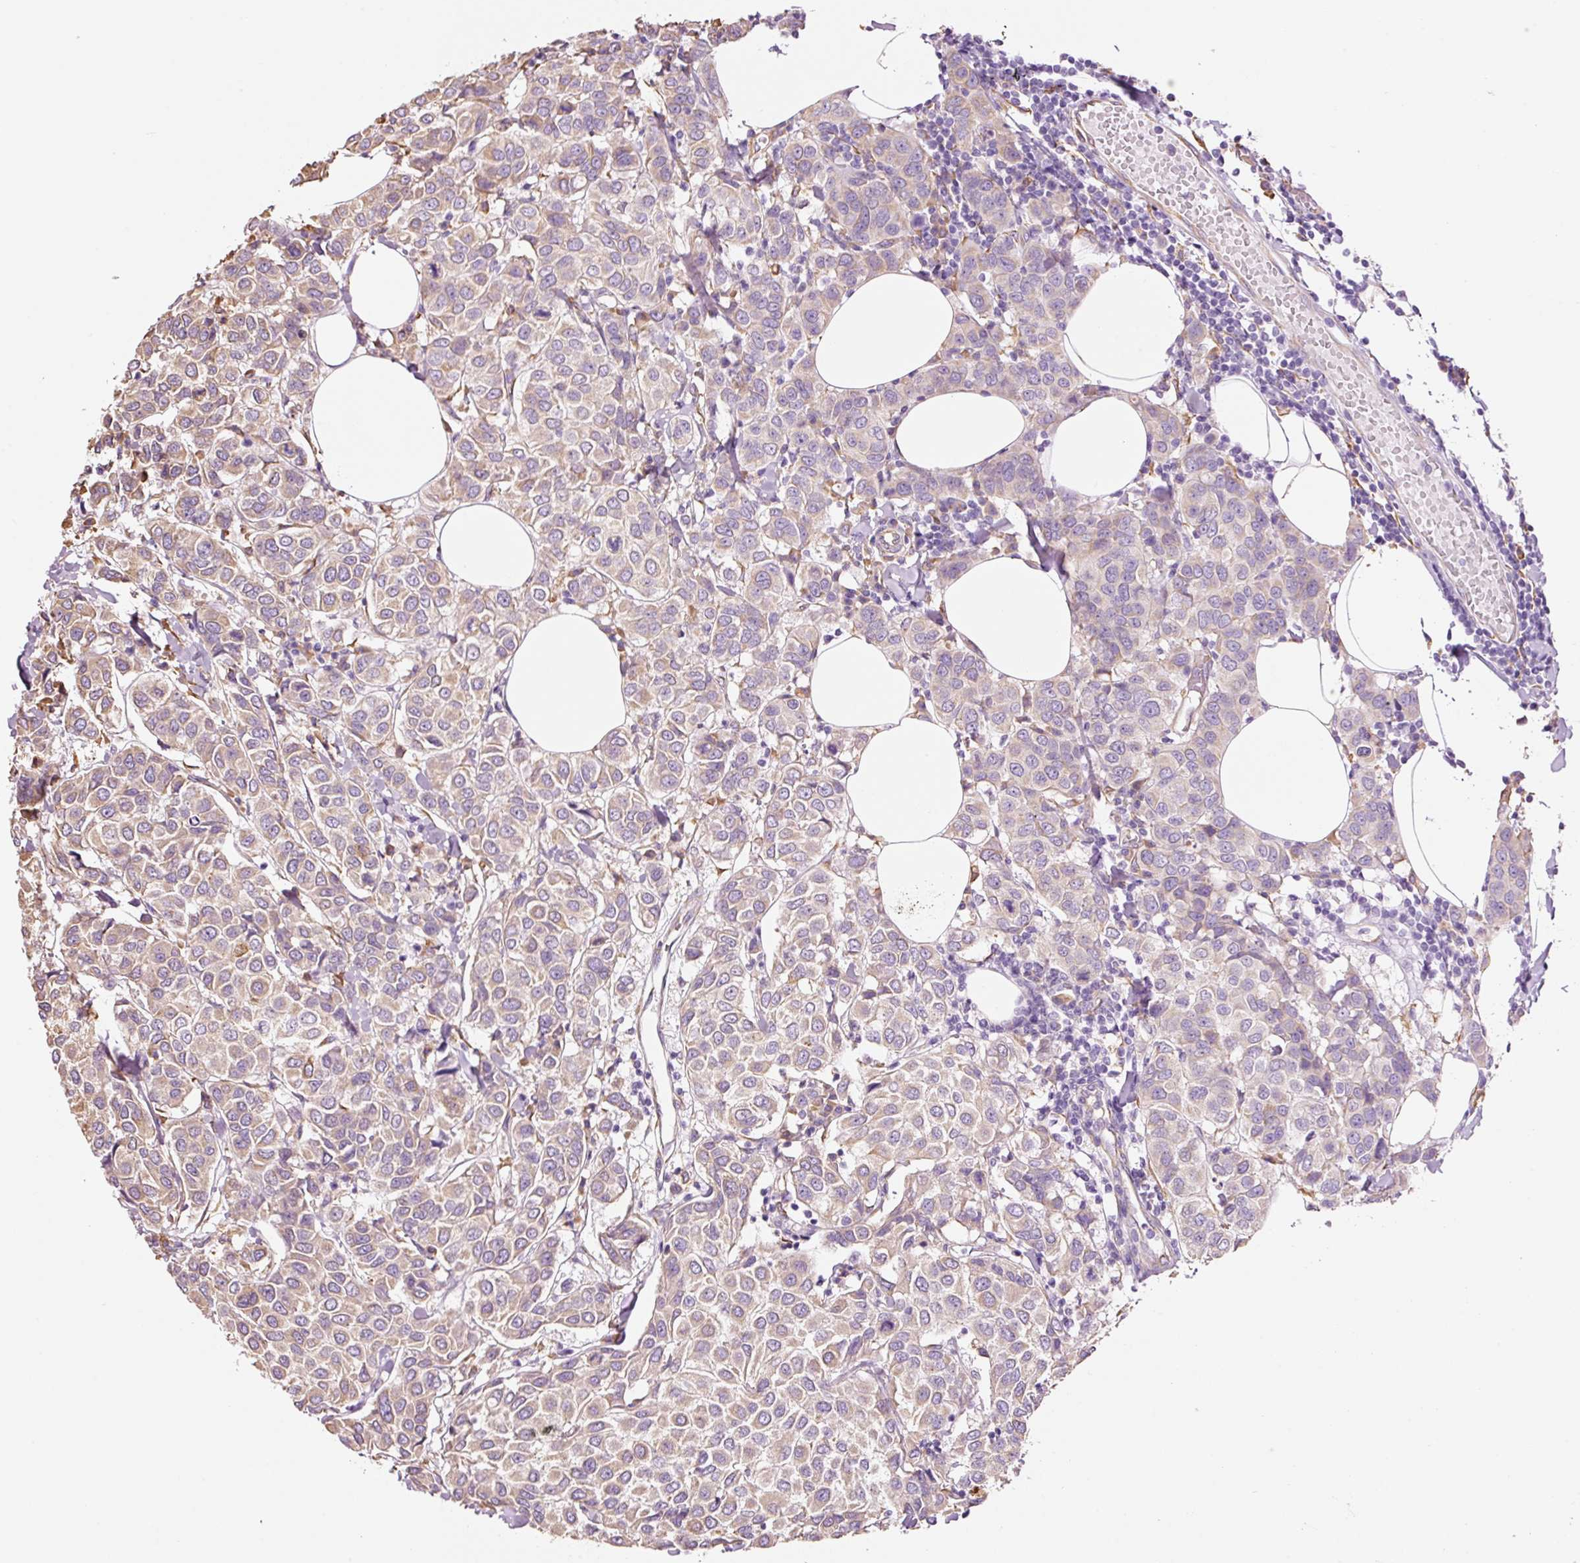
{"staining": {"intensity": "weak", "quantity": ">75%", "location": "cytoplasmic/membranous"}, "tissue": "breast cancer", "cell_type": "Tumor cells", "image_type": "cancer", "snomed": [{"axis": "morphology", "description": "Duct carcinoma"}, {"axis": "topography", "description": "Breast"}], "caption": "Breast cancer (invasive ductal carcinoma) stained with a protein marker demonstrates weak staining in tumor cells.", "gene": "GCG", "patient": {"sex": "female", "age": 55}}